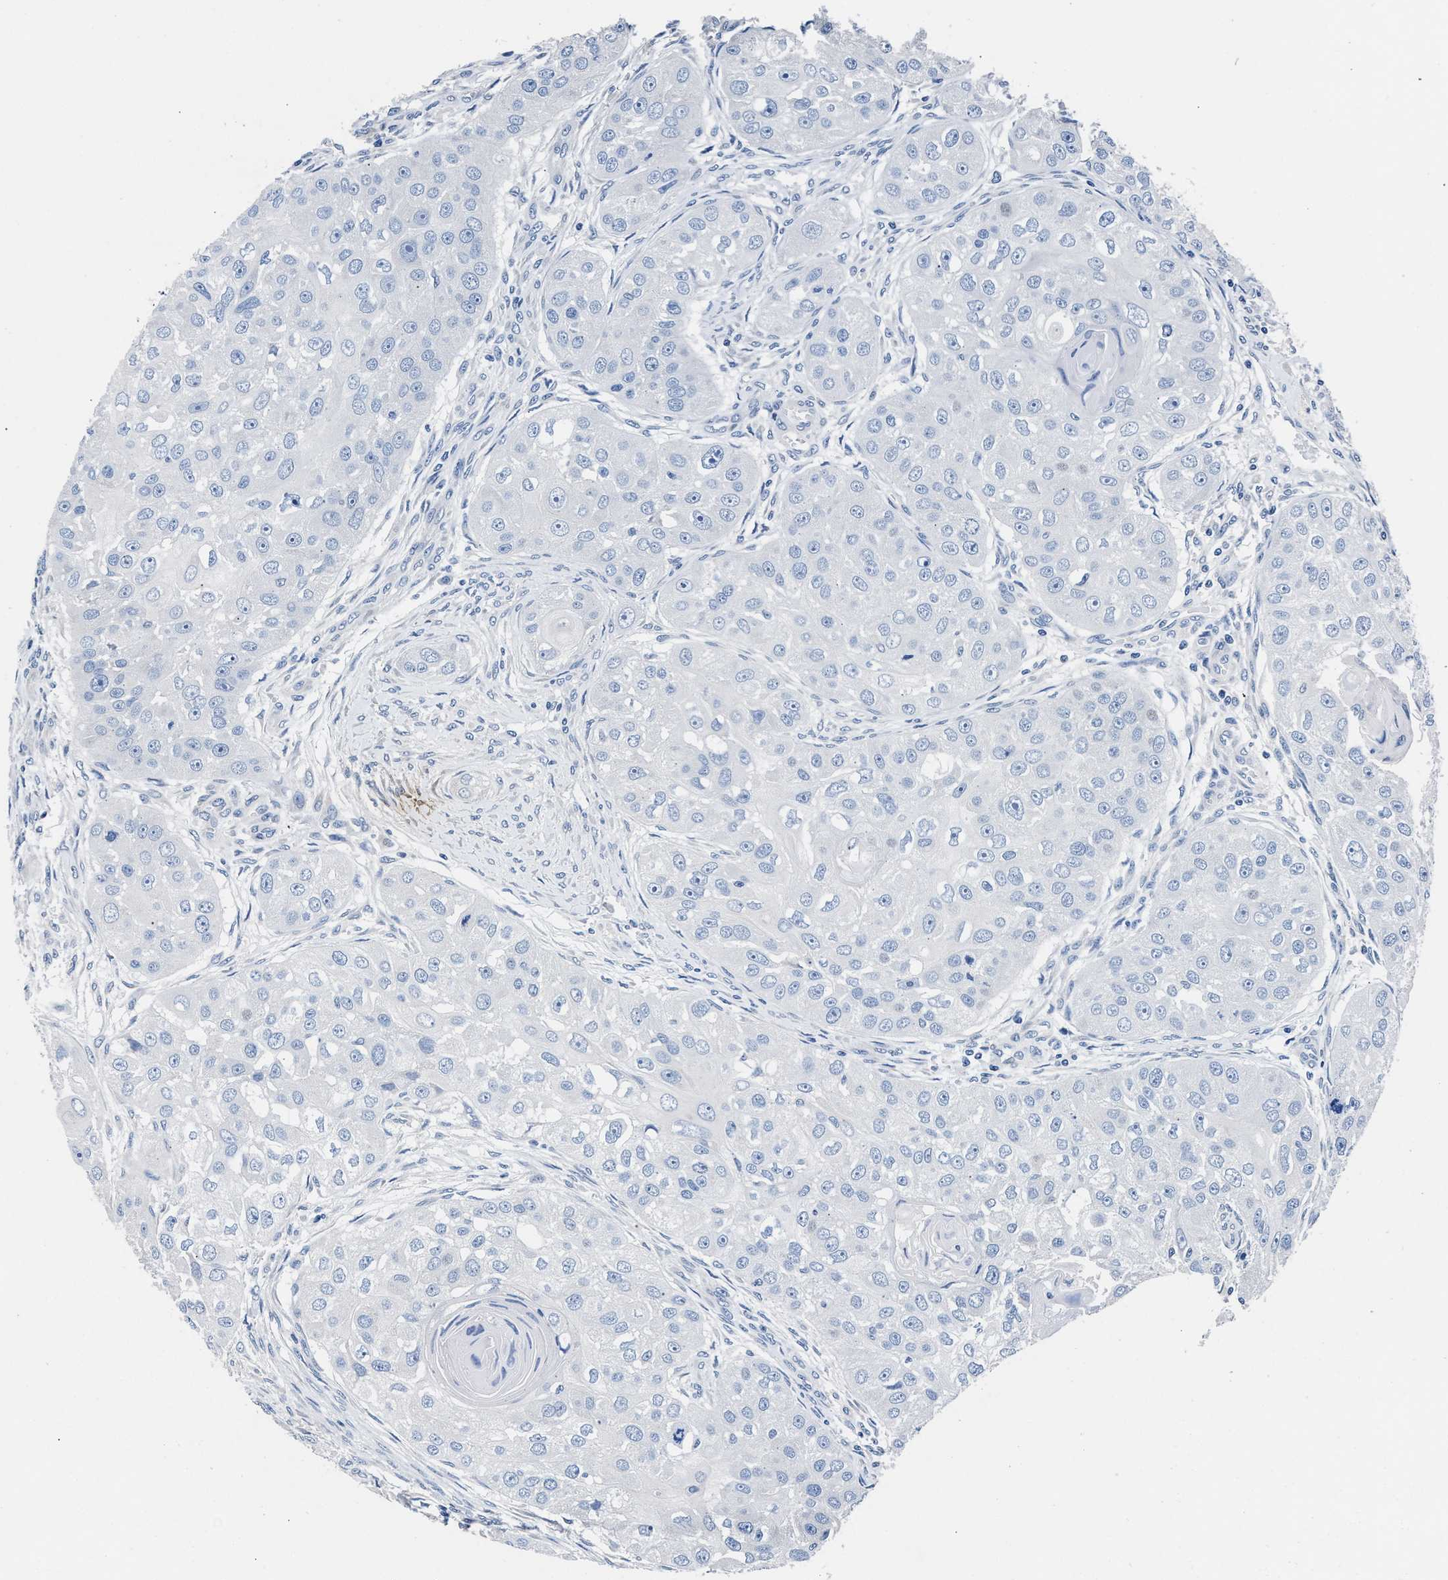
{"staining": {"intensity": "negative", "quantity": "none", "location": "none"}, "tissue": "head and neck cancer", "cell_type": "Tumor cells", "image_type": "cancer", "snomed": [{"axis": "morphology", "description": "Normal tissue, NOS"}, {"axis": "morphology", "description": "Squamous cell carcinoma, NOS"}, {"axis": "topography", "description": "Skeletal muscle"}, {"axis": "topography", "description": "Head-Neck"}], "caption": "This photomicrograph is of head and neck cancer stained with IHC to label a protein in brown with the nuclei are counter-stained blue. There is no expression in tumor cells.", "gene": "GSTM1", "patient": {"sex": "male", "age": 51}}